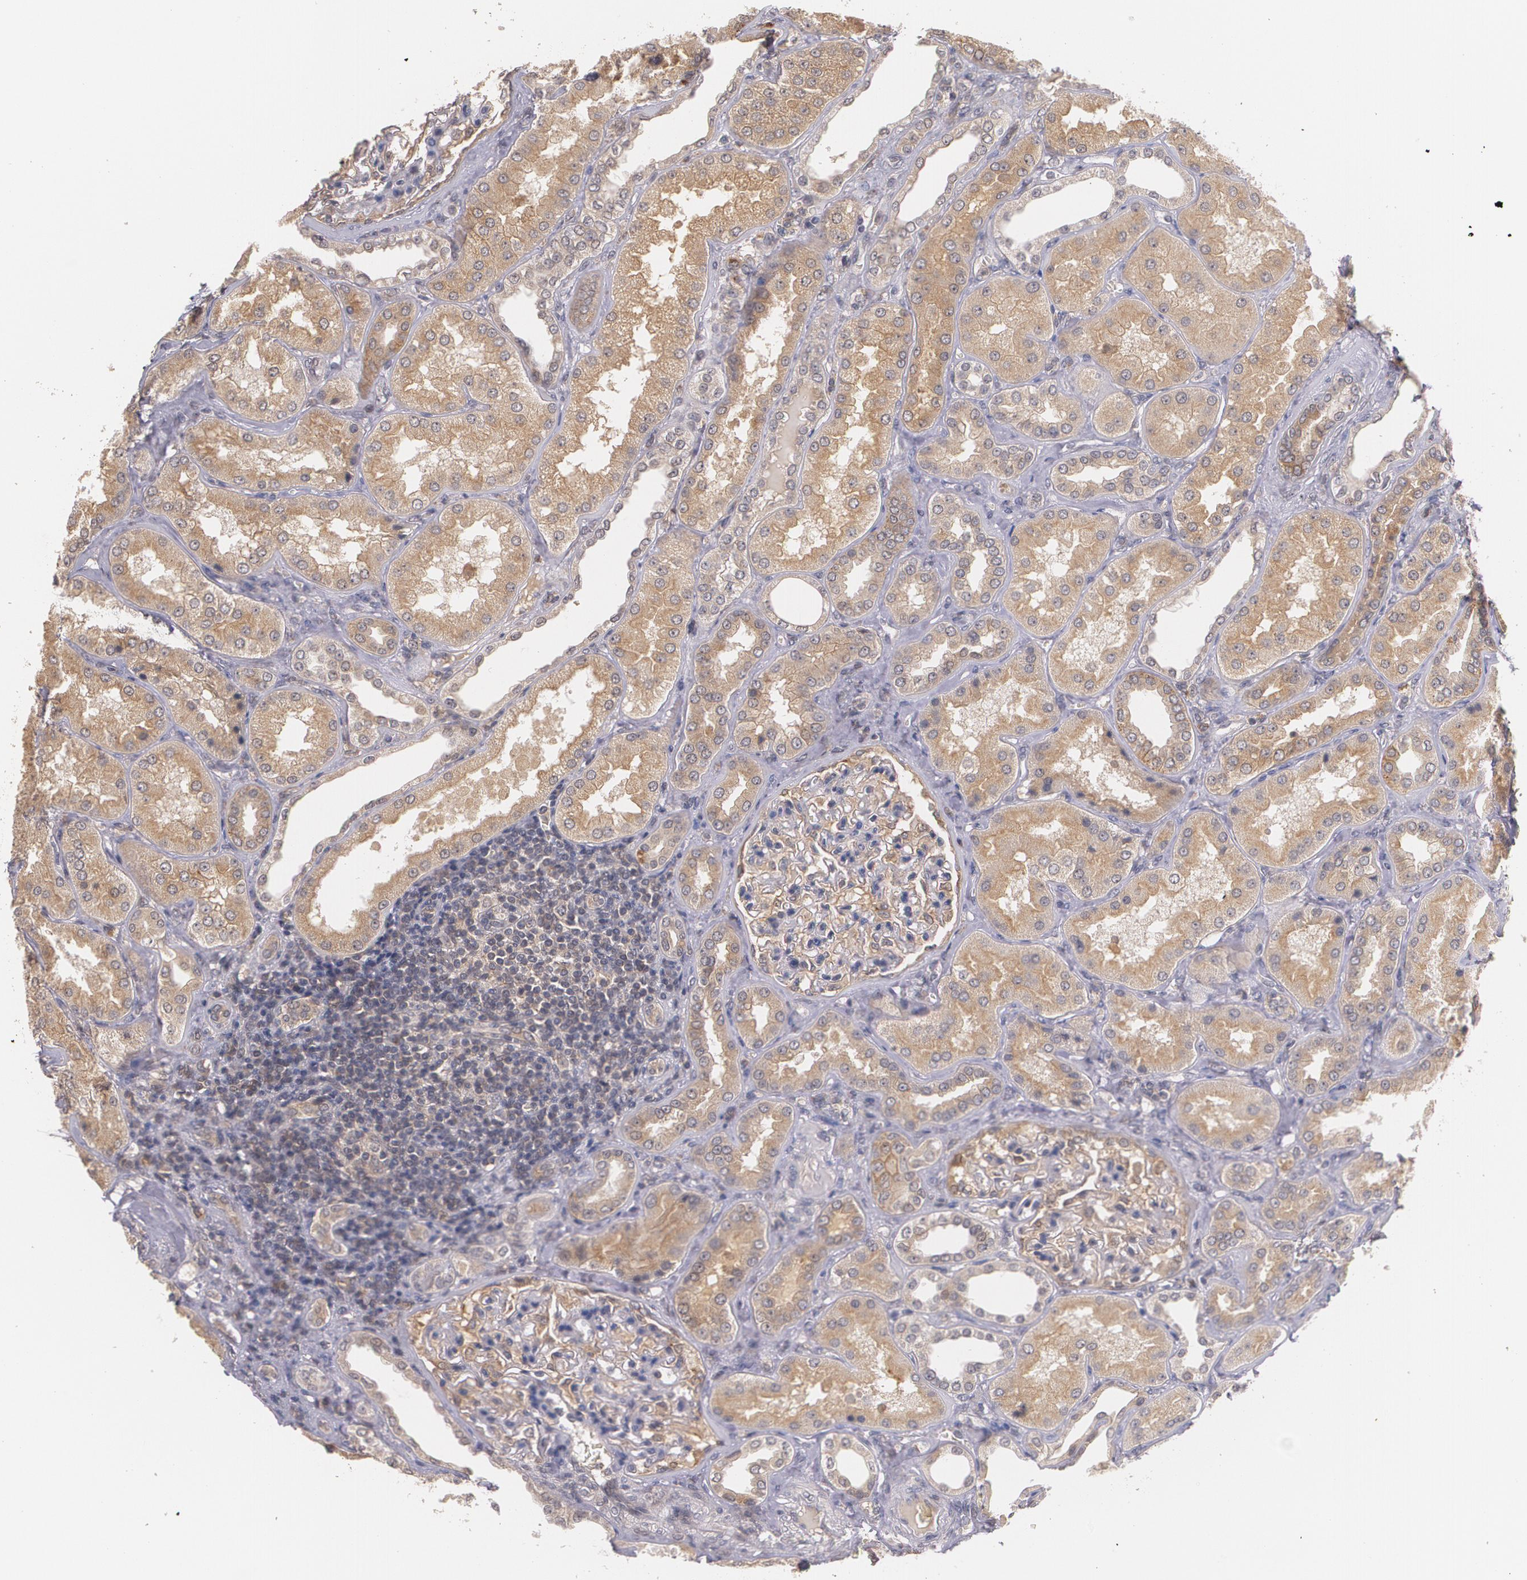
{"staining": {"intensity": "moderate", "quantity": ">75%", "location": "cytoplasmic/membranous"}, "tissue": "kidney", "cell_type": "Cells in glomeruli", "image_type": "normal", "snomed": [{"axis": "morphology", "description": "Normal tissue, NOS"}, {"axis": "topography", "description": "Kidney"}], "caption": "Protein staining by immunohistochemistry (IHC) shows moderate cytoplasmic/membranous expression in about >75% of cells in glomeruli in benign kidney. (Brightfield microscopy of DAB IHC at high magnification).", "gene": "IFNGR2", "patient": {"sex": "female", "age": 56}}